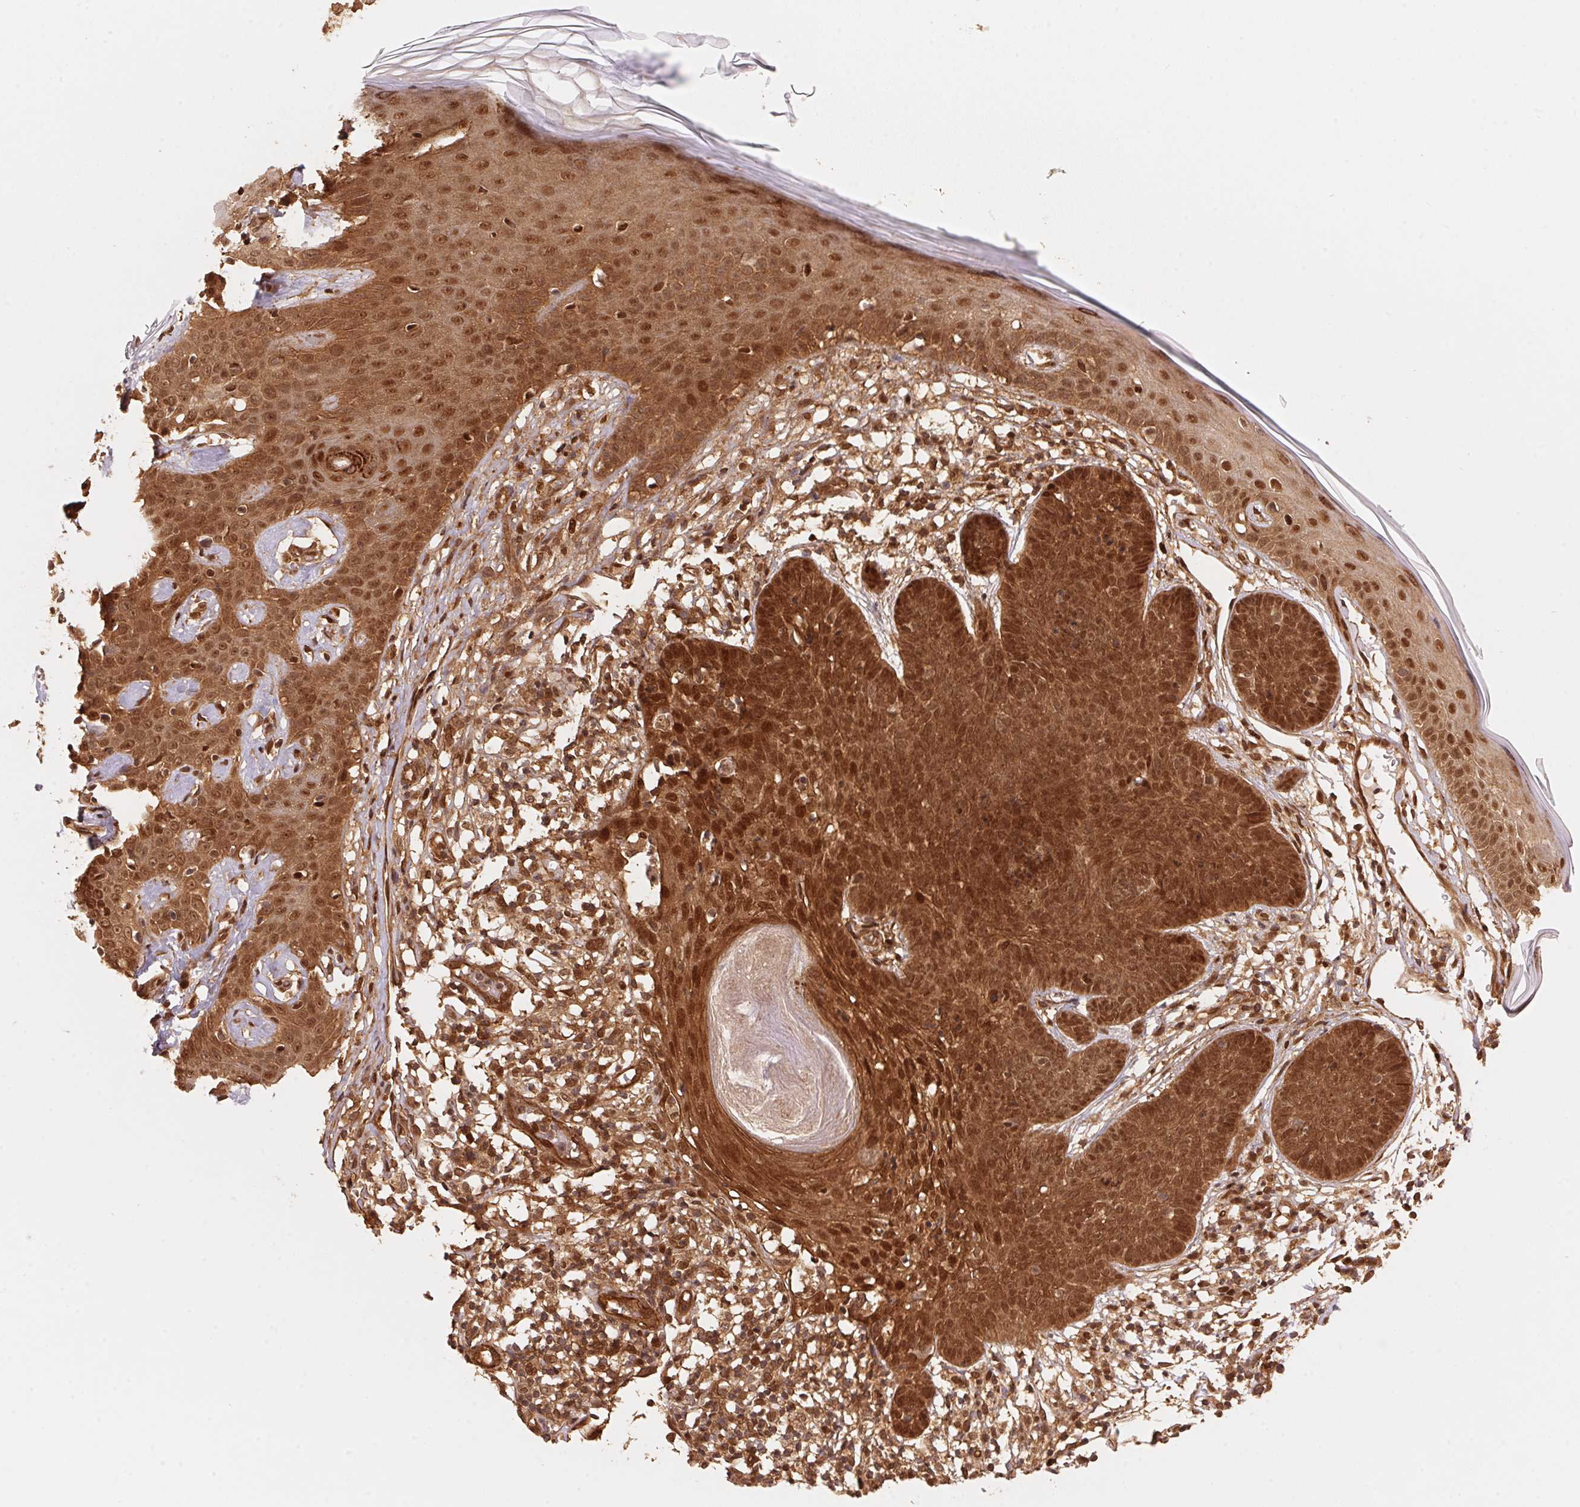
{"staining": {"intensity": "strong", "quantity": ">75%", "location": "cytoplasmic/membranous,nuclear"}, "tissue": "skin cancer", "cell_type": "Tumor cells", "image_type": "cancer", "snomed": [{"axis": "morphology", "description": "Basal cell carcinoma"}, {"axis": "topography", "description": "Skin"}], "caption": "Protein expression analysis of skin basal cell carcinoma shows strong cytoplasmic/membranous and nuclear staining in about >75% of tumor cells.", "gene": "TNIP2", "patient": {"sex": "male", "age": 85}}